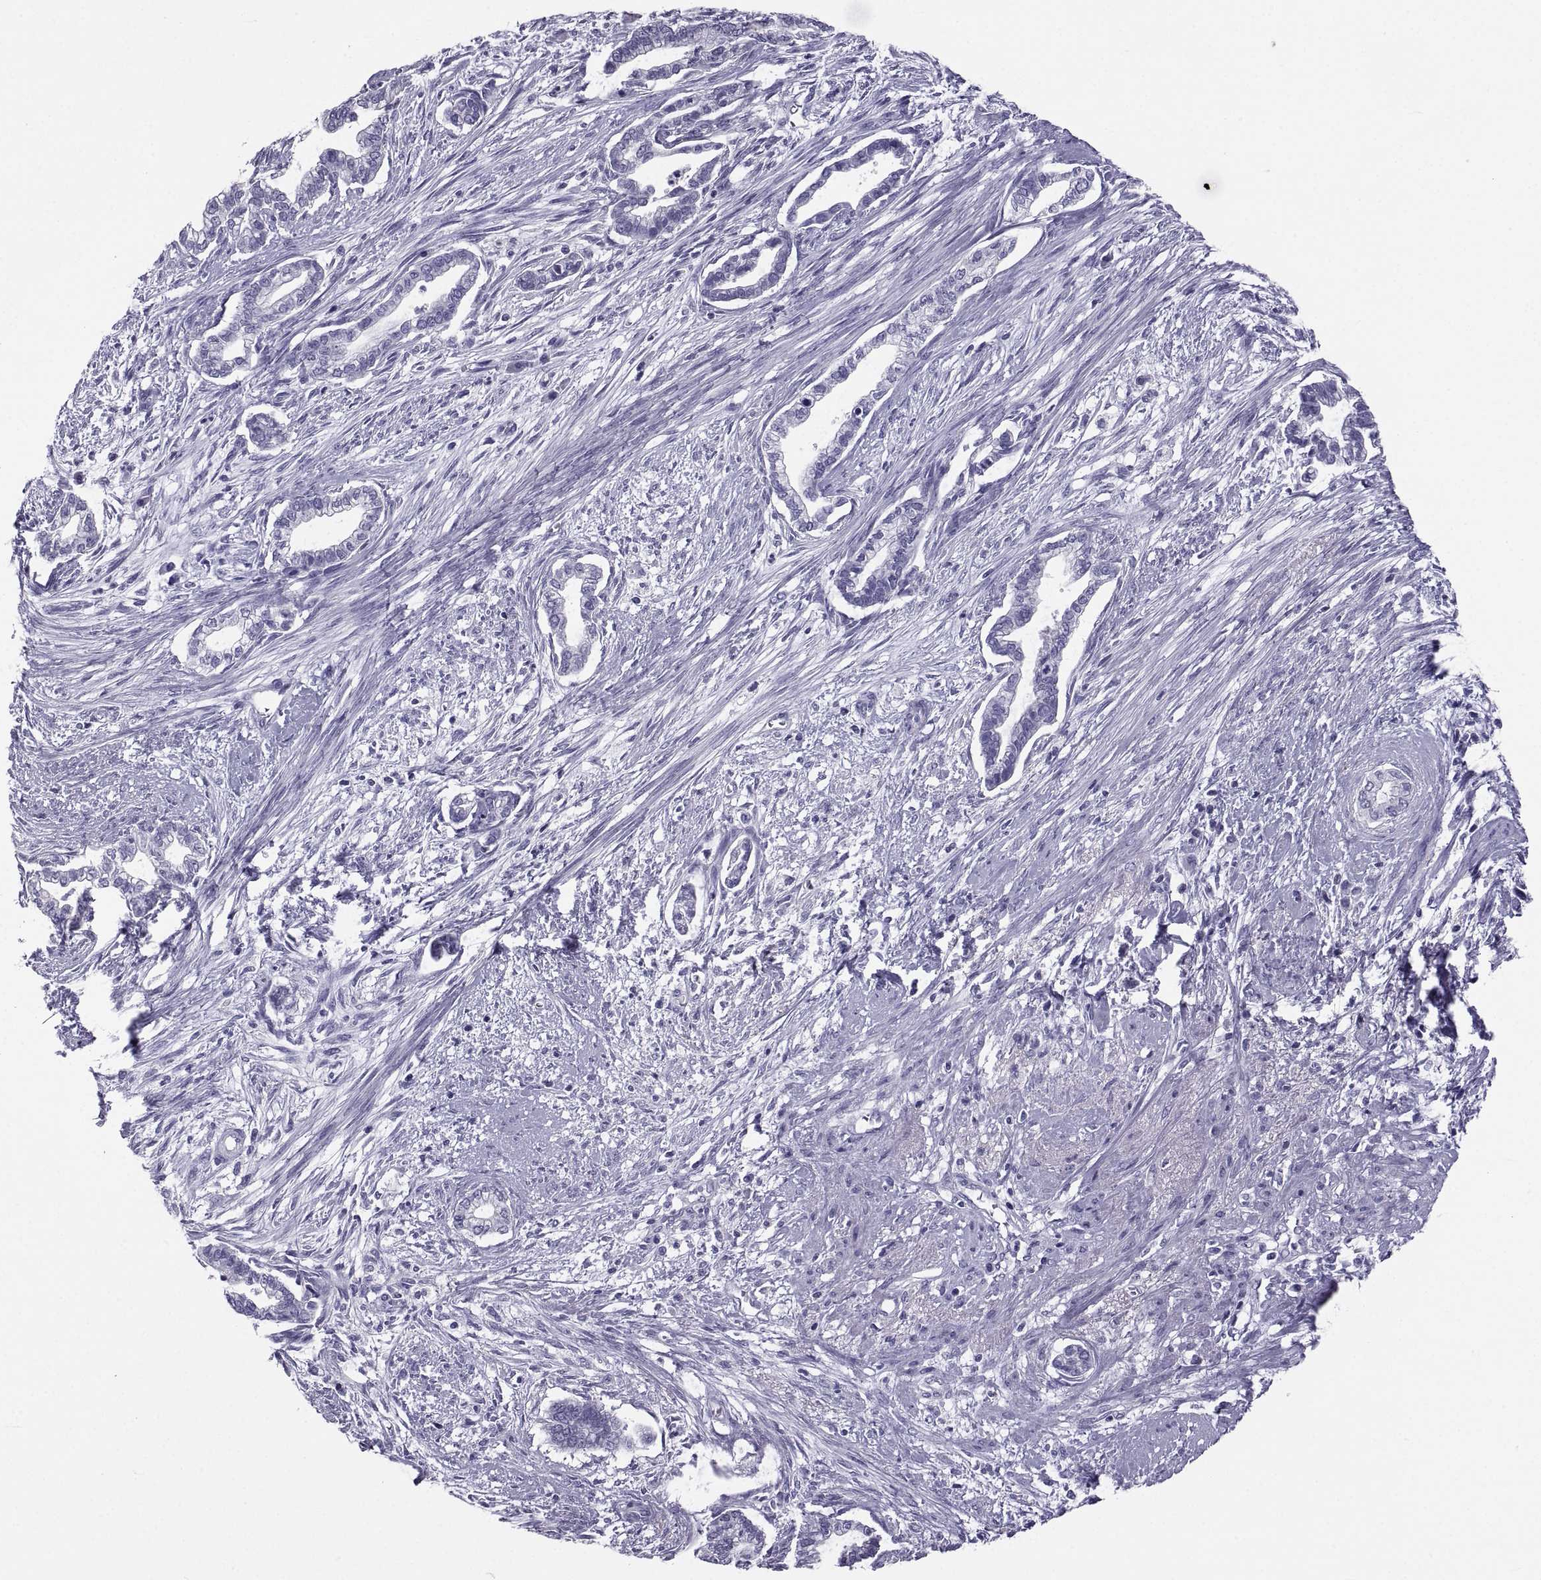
{"staining": {"intensity": "negative", "quantity": "none", "location": "none"}, "tissue": "cervical cancer", "cell_type": "Tumor cells", "image_type": "cancer", "snomed": [{"axis": "morphology", "description": "Adenocarcinoma, NOS"}, {"axis": "topography", "description": "Cervix"}], "caption": "There is no significant expression in tumor cells of adenocarcinoma (cervical).", "gene": "PCSK1N", "patient": {"sex": "female", "age": 62}}